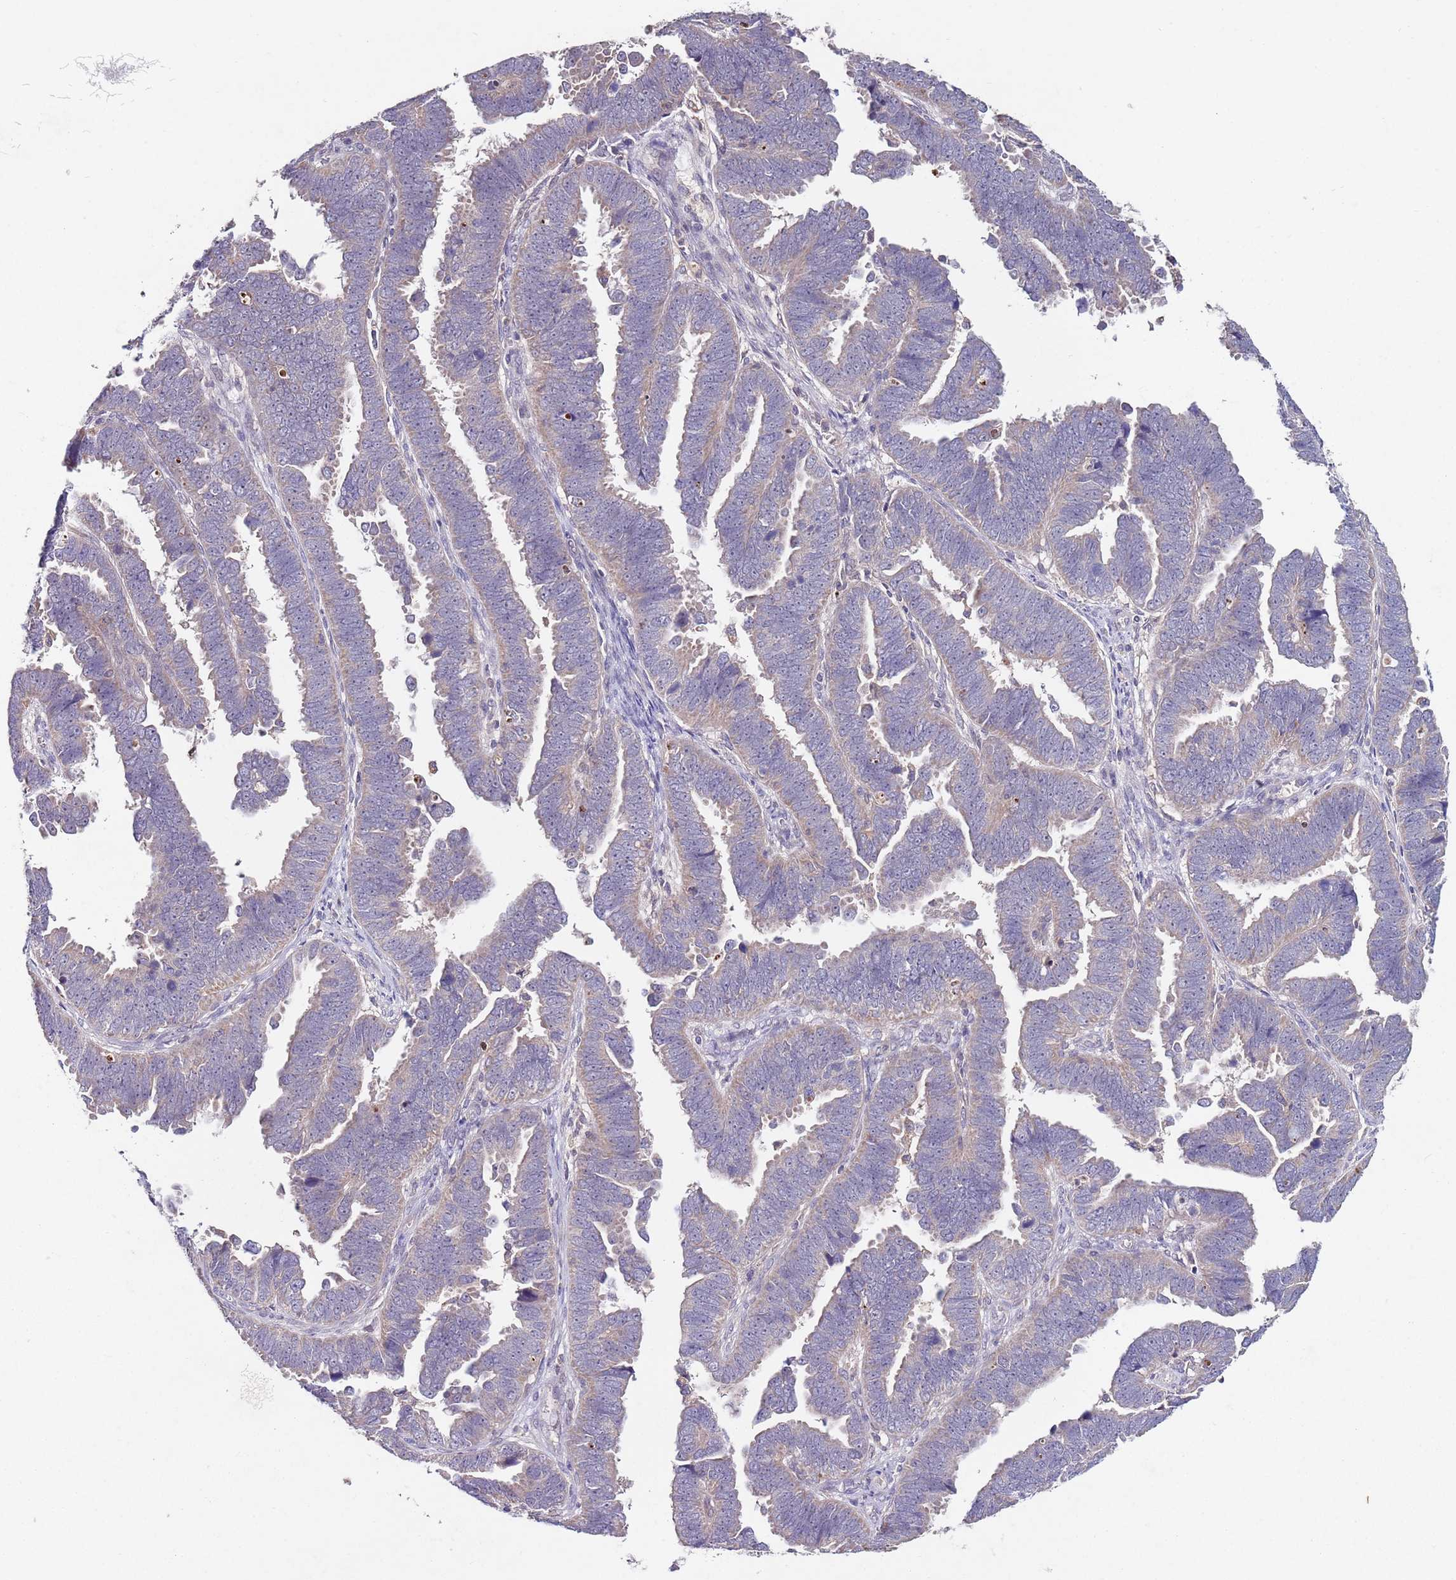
{"staining": {"intensity": "weak", "quantity": "<25%", "location": "cytoplasmic/membranous"}, "tissue": "endometrial cancer", "cell_type": "Tumor cells", "image_type": "cancer", "snomed": [{"axis": "morphology", "description": "Adenocarcinoma, NOS"}, {"axis": "topography", "description": "Endometrium"}], "caption": "This is an IHC photomicrograph of endometrial cancer (adenocarcinoma). There is no expression in tumor cells.", "gene": "NRDE2", "patient": {"sex": "female", "age": 75}}